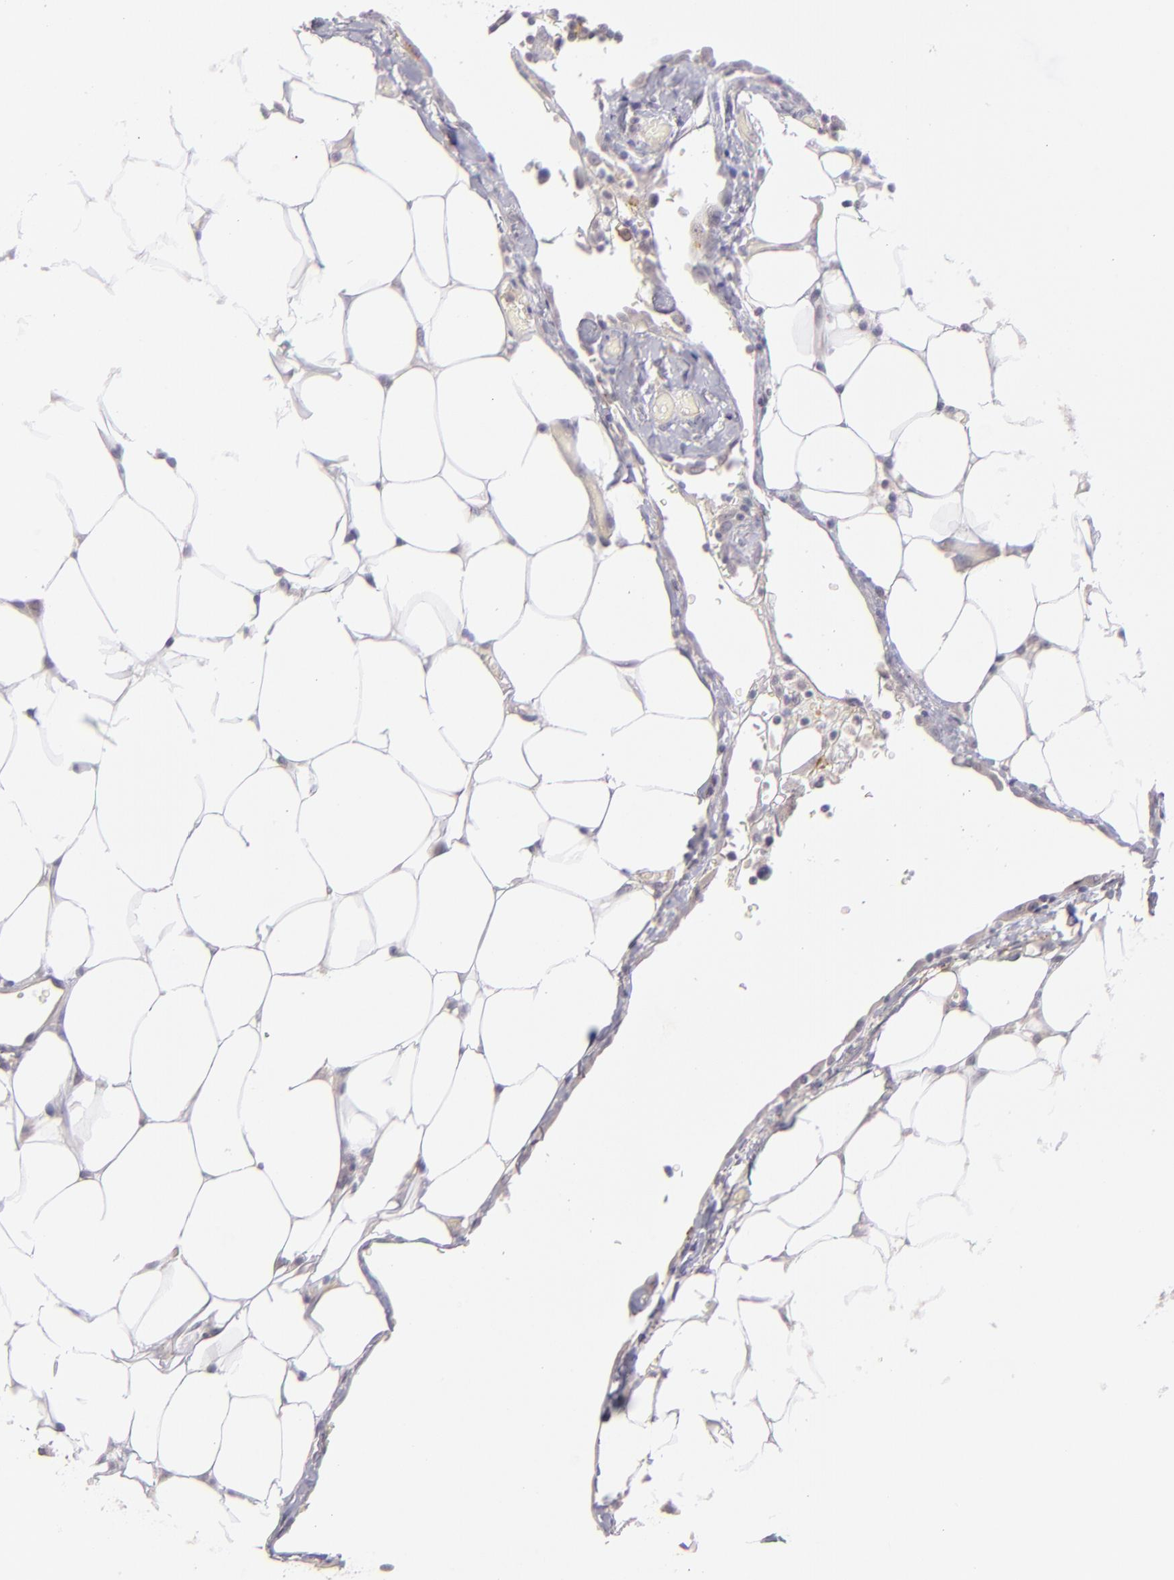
{"staining": {"intensity": "negative", "quantity": "none", "location": "none"}, "tissue": "colorectal cancer", "cell_type": "Tumor cells", "image_type": "cancer", "snomed": [{"axis": "morphology", "description": "Adenocarcinoma, NOS"}, {"axis": "topography", "description": "Colon"}], "caption": "Tumor cells show no significant protein expression in colorectal adenocarcinoma.", "gene": "THBD", "patient": {"sex": "female", "age": 86}}